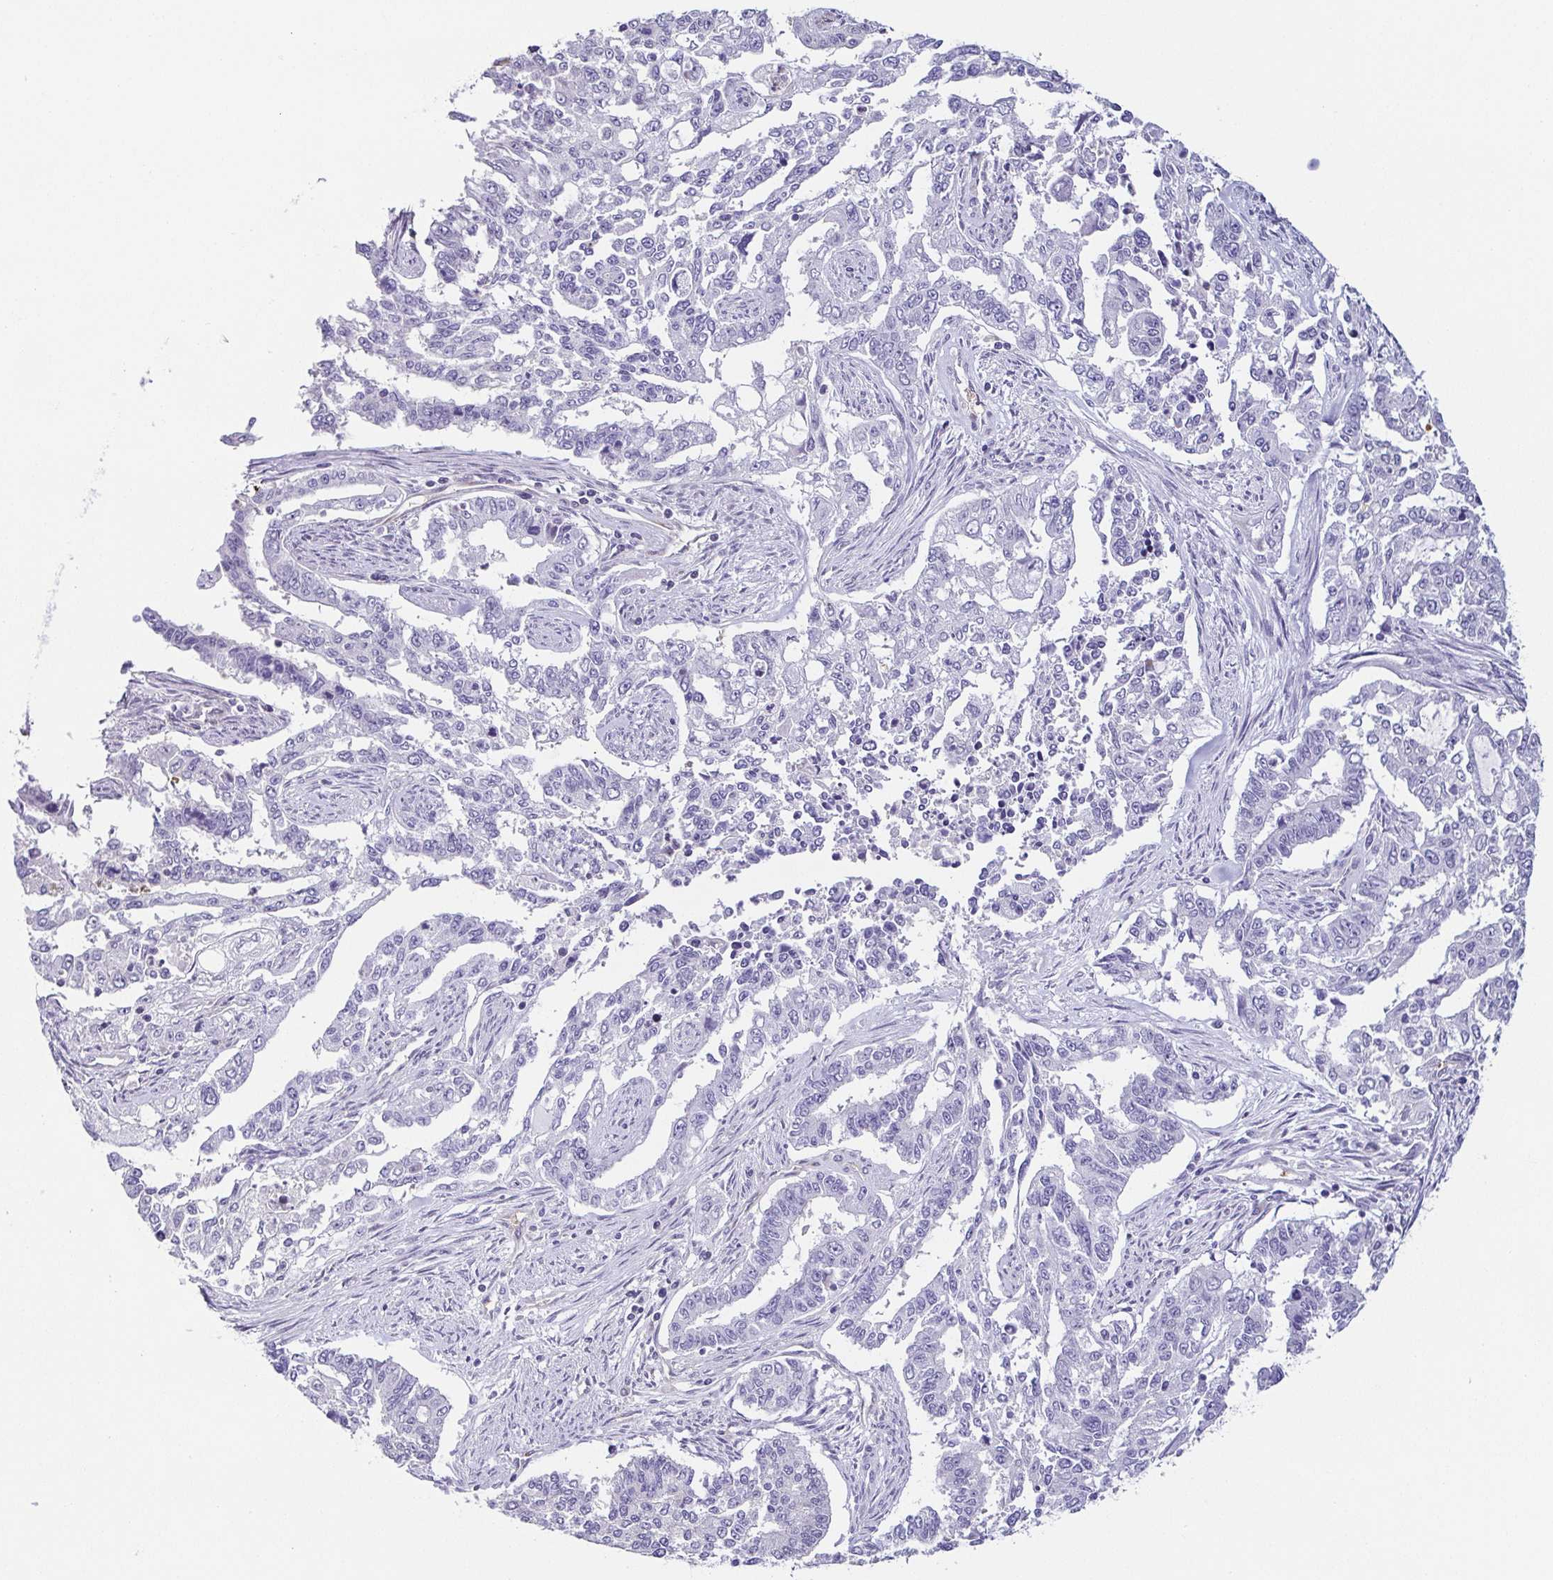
{"staining": {"intensity": "negative", "quantity": "none", "location": "none"}, "tissue": "endometrial cancer", "cell_type": "Tumor cells", "image_type": "cancer", "snomed": [{"axis": "morphology", "description": "Adenocarcinoma, NOS"}, {"axis": "topography", "description": "Uterus"}], "caption": "This is a micrograph of IHC staining of adenocarcinoma (endometrial), which shows no expression in tumor cells.", "gene": "FAM162B", "patient": {"sex": "female", "age": 59}}